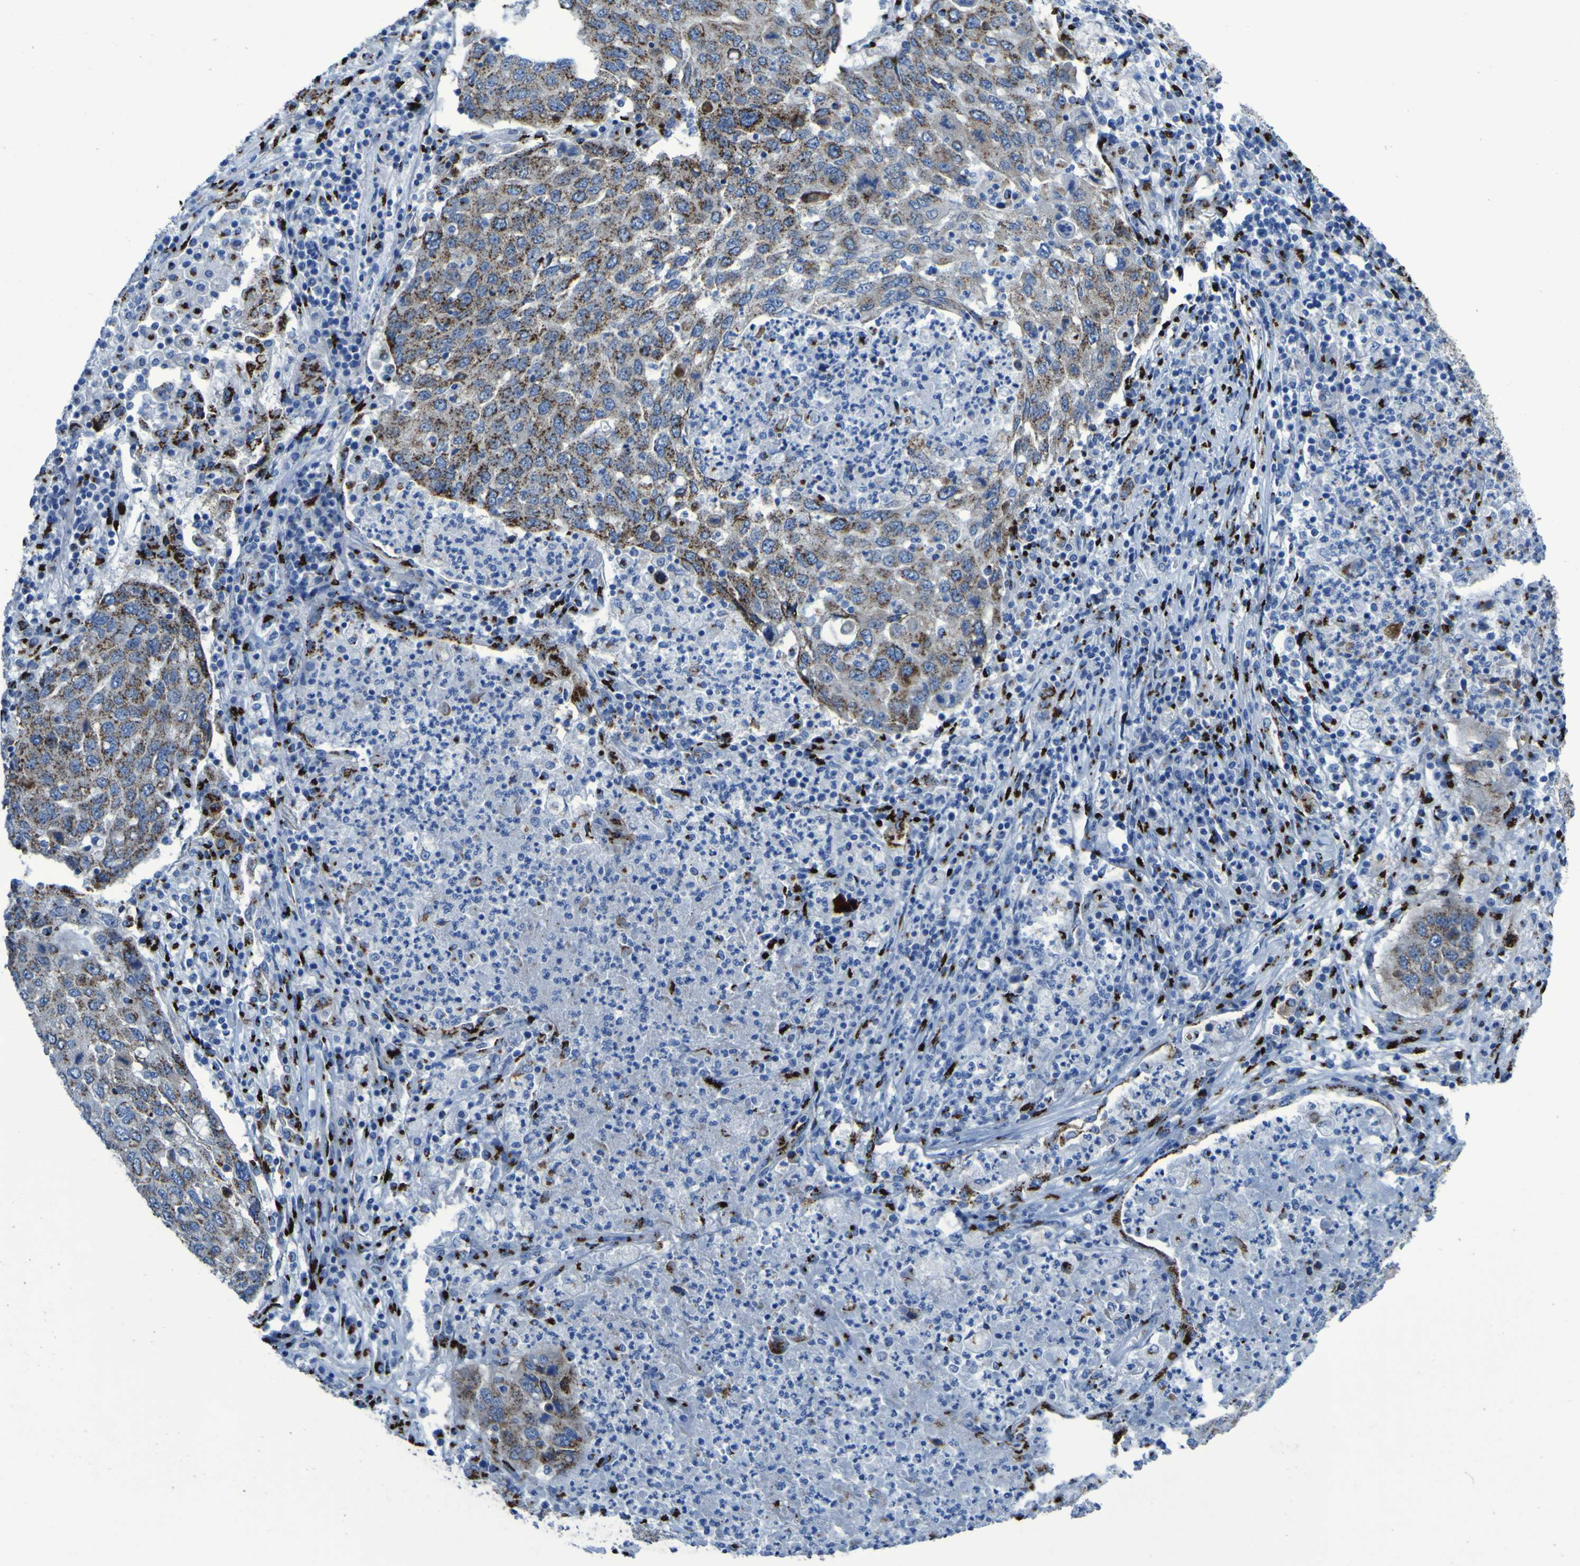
{"staining": {"intensity": "moderate", "quantity": ">75%", "location": "cytoplasmic/membranous"}, "tissue": "lung cancer", "cell_type": "Tumor cells", "image_type": "cancer", "snomed": [{"axis": "morphology", "description": "Squamous cell carcinoma, NOS"}, {"axis": "topography", "description": "Lung"}], "caption": "Lung squamous cell carcinoma stained for a protein demonstrates moderate cytoplasmic/membranous positivity in tumor cells. (brown staining indicates protein expression, while blue staining denotes nuclei).", "gene": "GOLM1", "patient": {"sex": "female", "age": 63}}